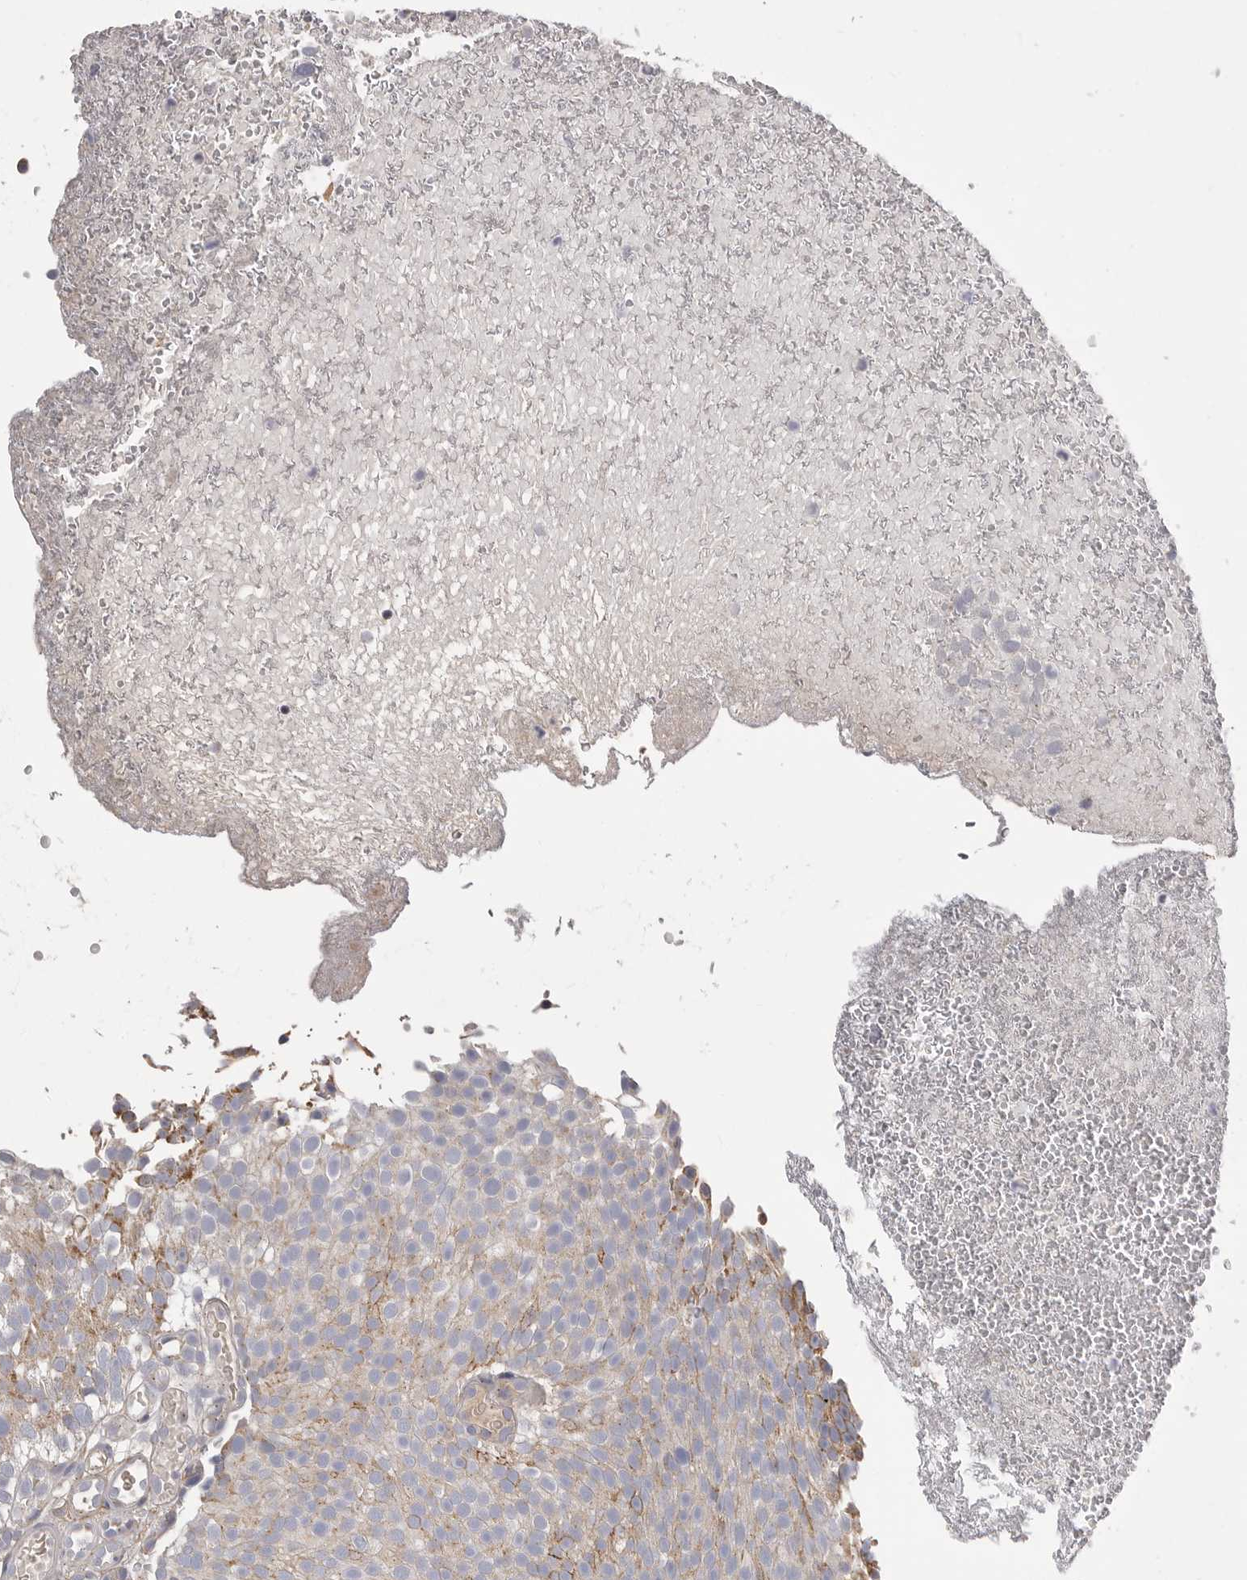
{"staining": {"intensity": "moderate", "quantity": "<25%", "location": "cytoplasmic/membranous"}, "tissue": "urothelial cancer", "cell_type": "Tumor cells", "image_type": "cancer", "snomed": [{"axis": "morphology", "description": "Urothelial carcinoma, Low grade"}, {"axis": "topography", "description": "Urinary bladder"}], "caption": "This histopathology image reveals immunohistochemistry (IHC) staining of human low-grade urothelial carcinoma, with low moderate cytoplasmic/membranous expression in about <25% of tumor cells.", "gene": "SDC3", "patient": {"sex": "male", "age": 78}}